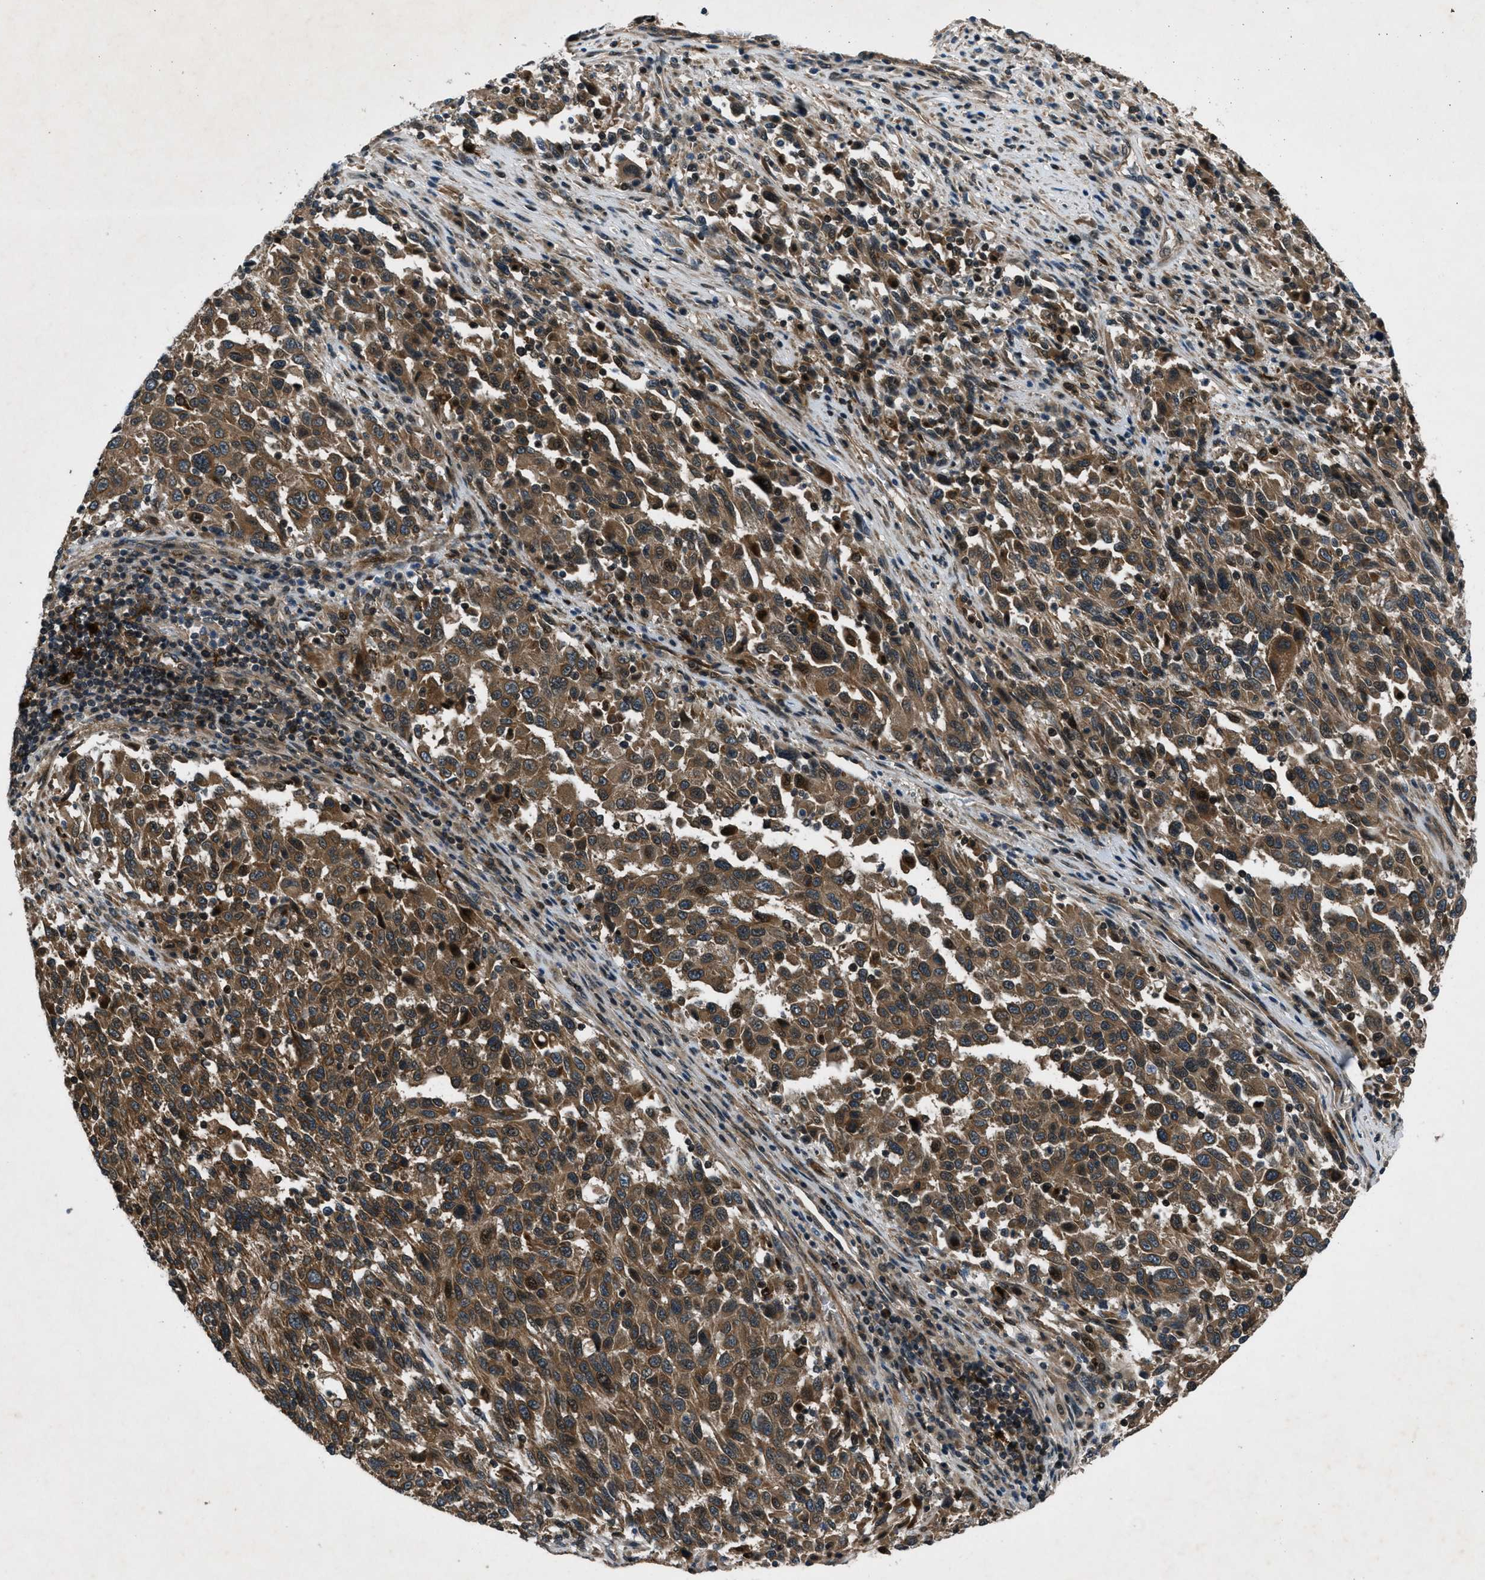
{"staining": {"intensity": "moderate", "quantity": ">75%", "location": "cytoplasmic/membranous"}, "tissue": "melanoma", "cell_type": "Tumor cells", "image_type": "cancer", "snomed": [{"axis": "morphology", "description": "Malignant melanoma, Metastatic site"}, {"axis": "topography", "description": "Lymph node"}], "caption": "Immunohistochemical staining of malignant melanoma (metastatic site) displays moderate cytoplasmic/membranous protein positivity in approximately >75% of tumor cells.", "gene": "EPSTI1", "patient": {"sex": "male", "age": 61}}